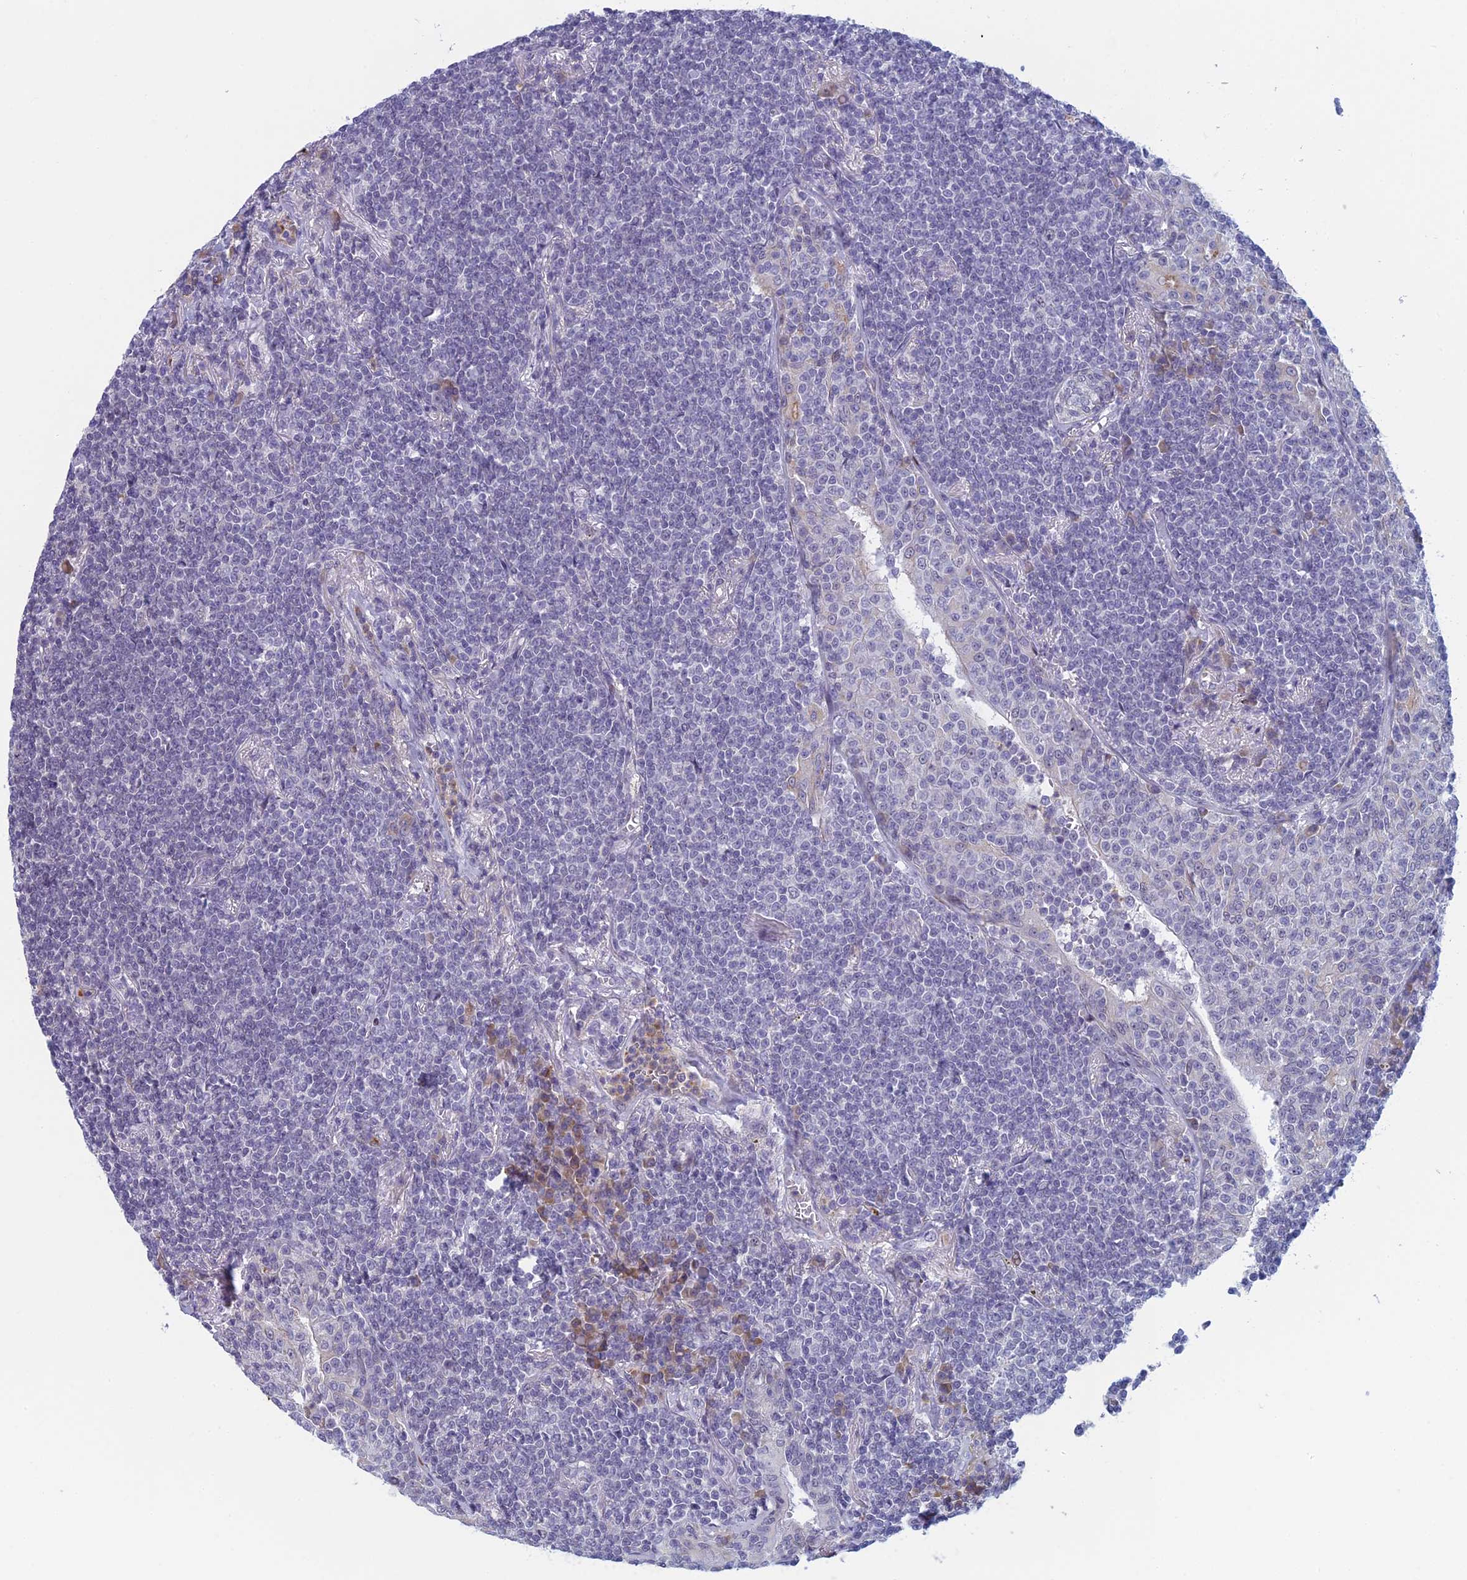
{"staining": {"intensity": "negative", "quantity": "none", "location": "none"}, "tissue": "lymphoma", "cell_type": "Tumor cells", "image_type": "cancer", "snomed": [{"axis": "morphology", "description": "Malignant lymphoma, non-Hodgkin's type, Low grade"}, {"axis": "topography", "description": "Lung"}], "caption": "Image shows no protein staining in tumor cells of lymphoma tissue.", "gene": "PPP1R26", "patient": {"sex": "female", "age": 71}}